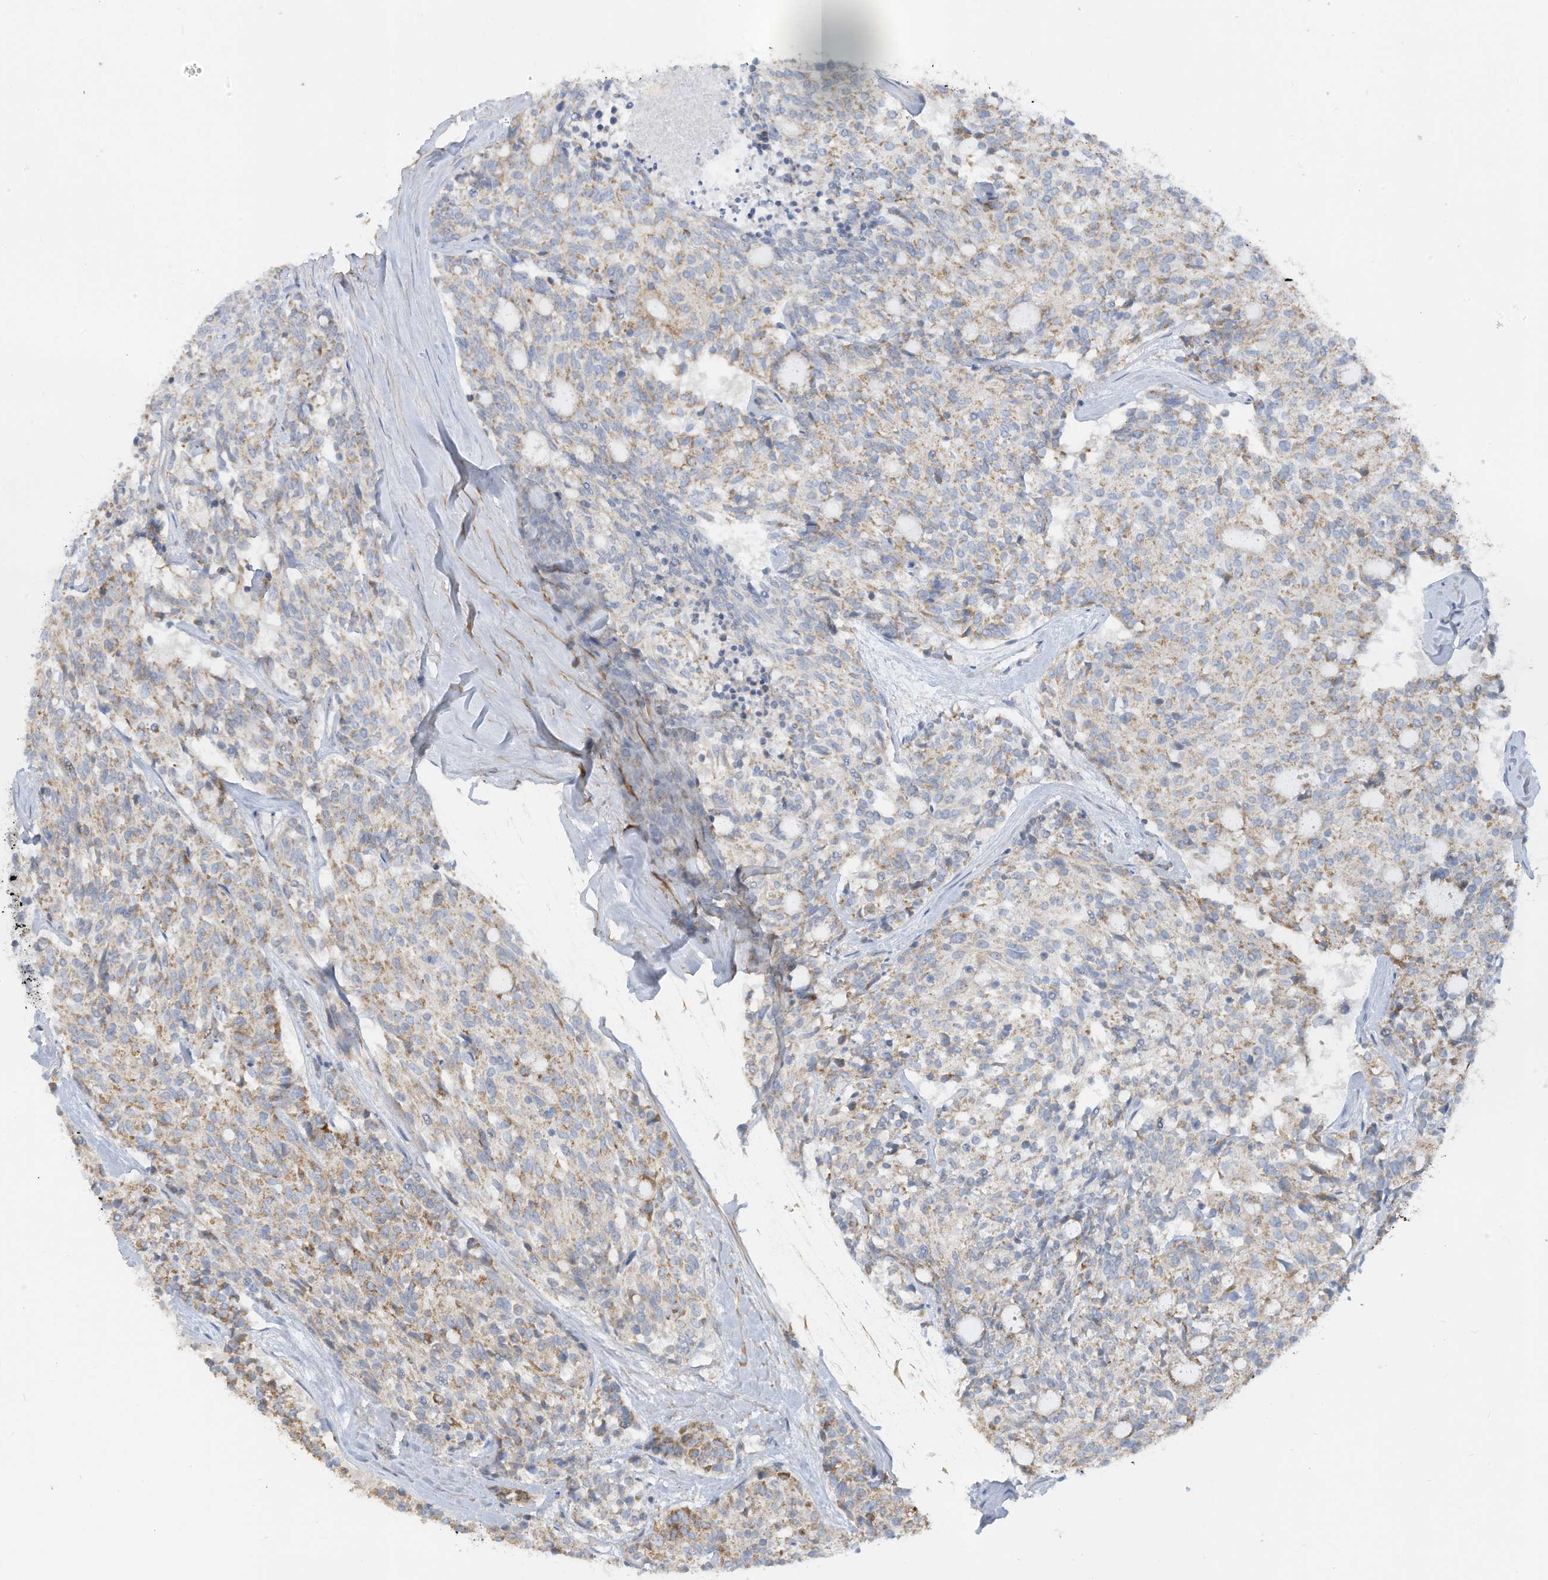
{"staining": {"intensity": "weak", "quantity": "25%-75%", "location": "cytoplasmic/membranous"}, "tissue": "carcinoid", "cell_type": "Tumor cells", "image_type": "cancer", "snomed": [{"axis": "morphology", "description": "Carcinoid, malignant, NOS"}, {"axis": "topography", "description": "Pancreas"}], "caption": "This histopathology image demonstrates carcinoid stained with immunohistochemistry (IHC) to label a protein in brown. The cytoplasmic/membranous of tumor cells show weak positivity for the protein. Nuclei are counter-stained blue.", "gene": "GTPBP2", "patient": {"sex": "female", "age": 54}}